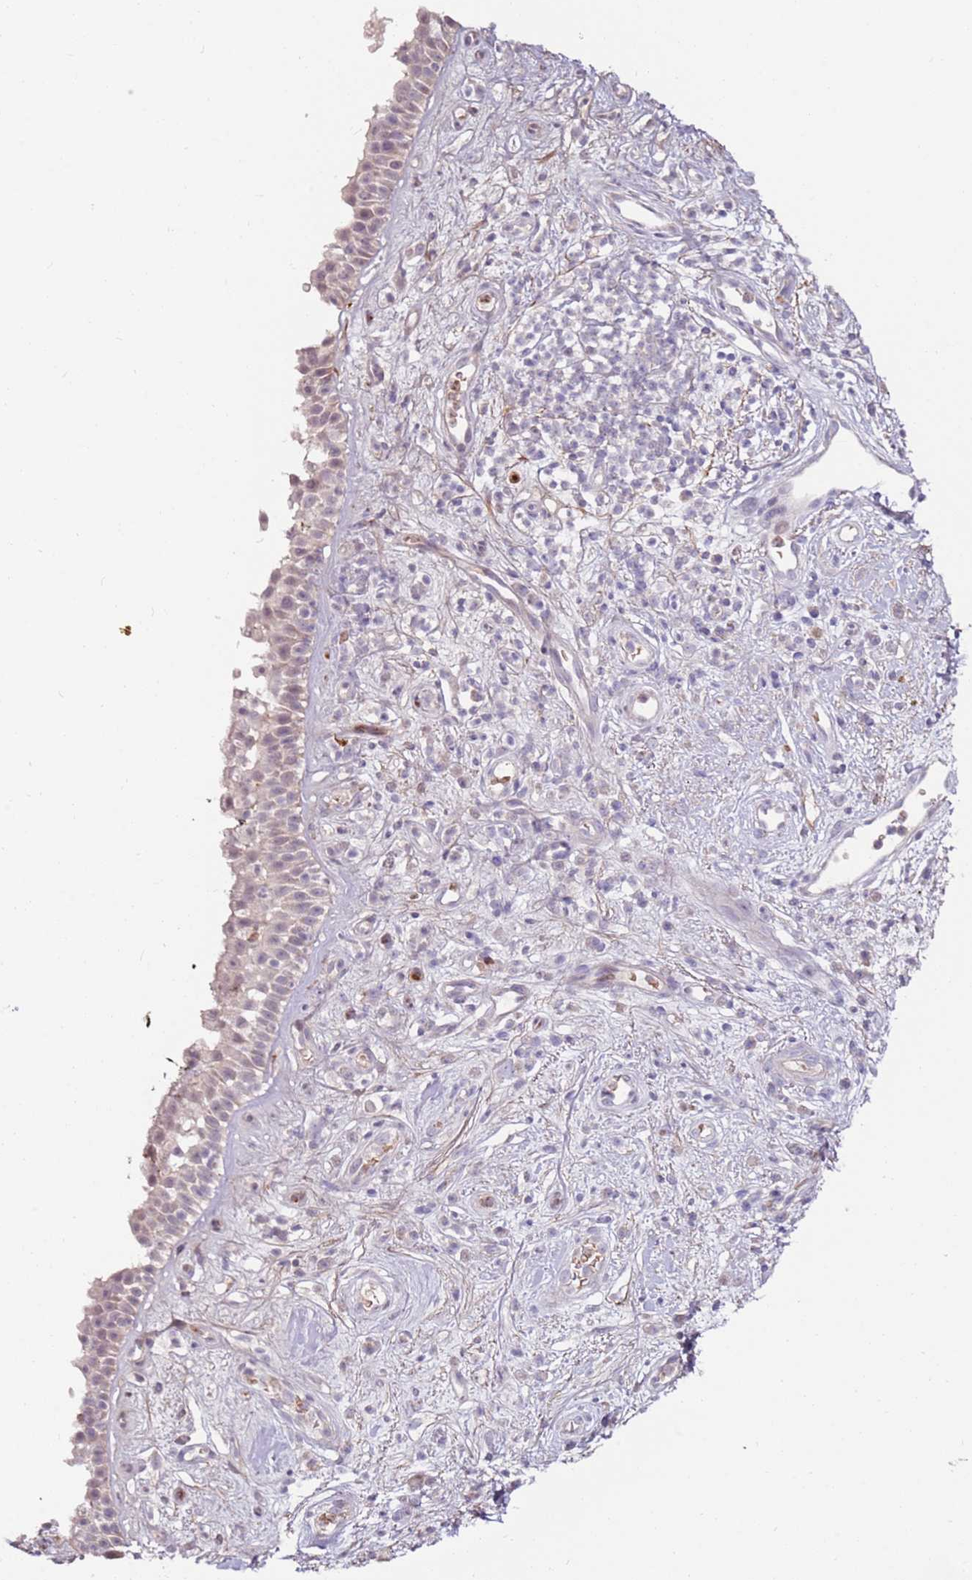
{"staining": {"intensity": "weak", "quantity": ">75%", "location": "cytoplasmic/membranous"}, "tissue": "nasopharynx", "cell_type": "Respiratory epithelial cells", "image_type": "normal", "snomed": [{"axis": "morphology", "description": "Normal tissue, NOS"}, {"axis": "morphology", "description": "Squamous cell carcinoma, NOS"}, {"axis": "topography", "description": "Nasopharynx"}, {"axis": "topography", "description": "Head-Neck"}], "caption": "High-magnification brightfield microscopy of benign nasopharynx stained with DAB (3,3'-diaminobenzidine) (brown) and counterstained with hematoxylin (blue). respiratory epithelial cells exhibit weak cytoplasmic/membranous expression is identified in approximately>75% of cells. The protein is stained brown, and the nuclei are stained in blue (DAB IHC with brightfield microscopy, high magnification).", "gene": "MTG2", "patient": {"sex": "male", "age": 85}}